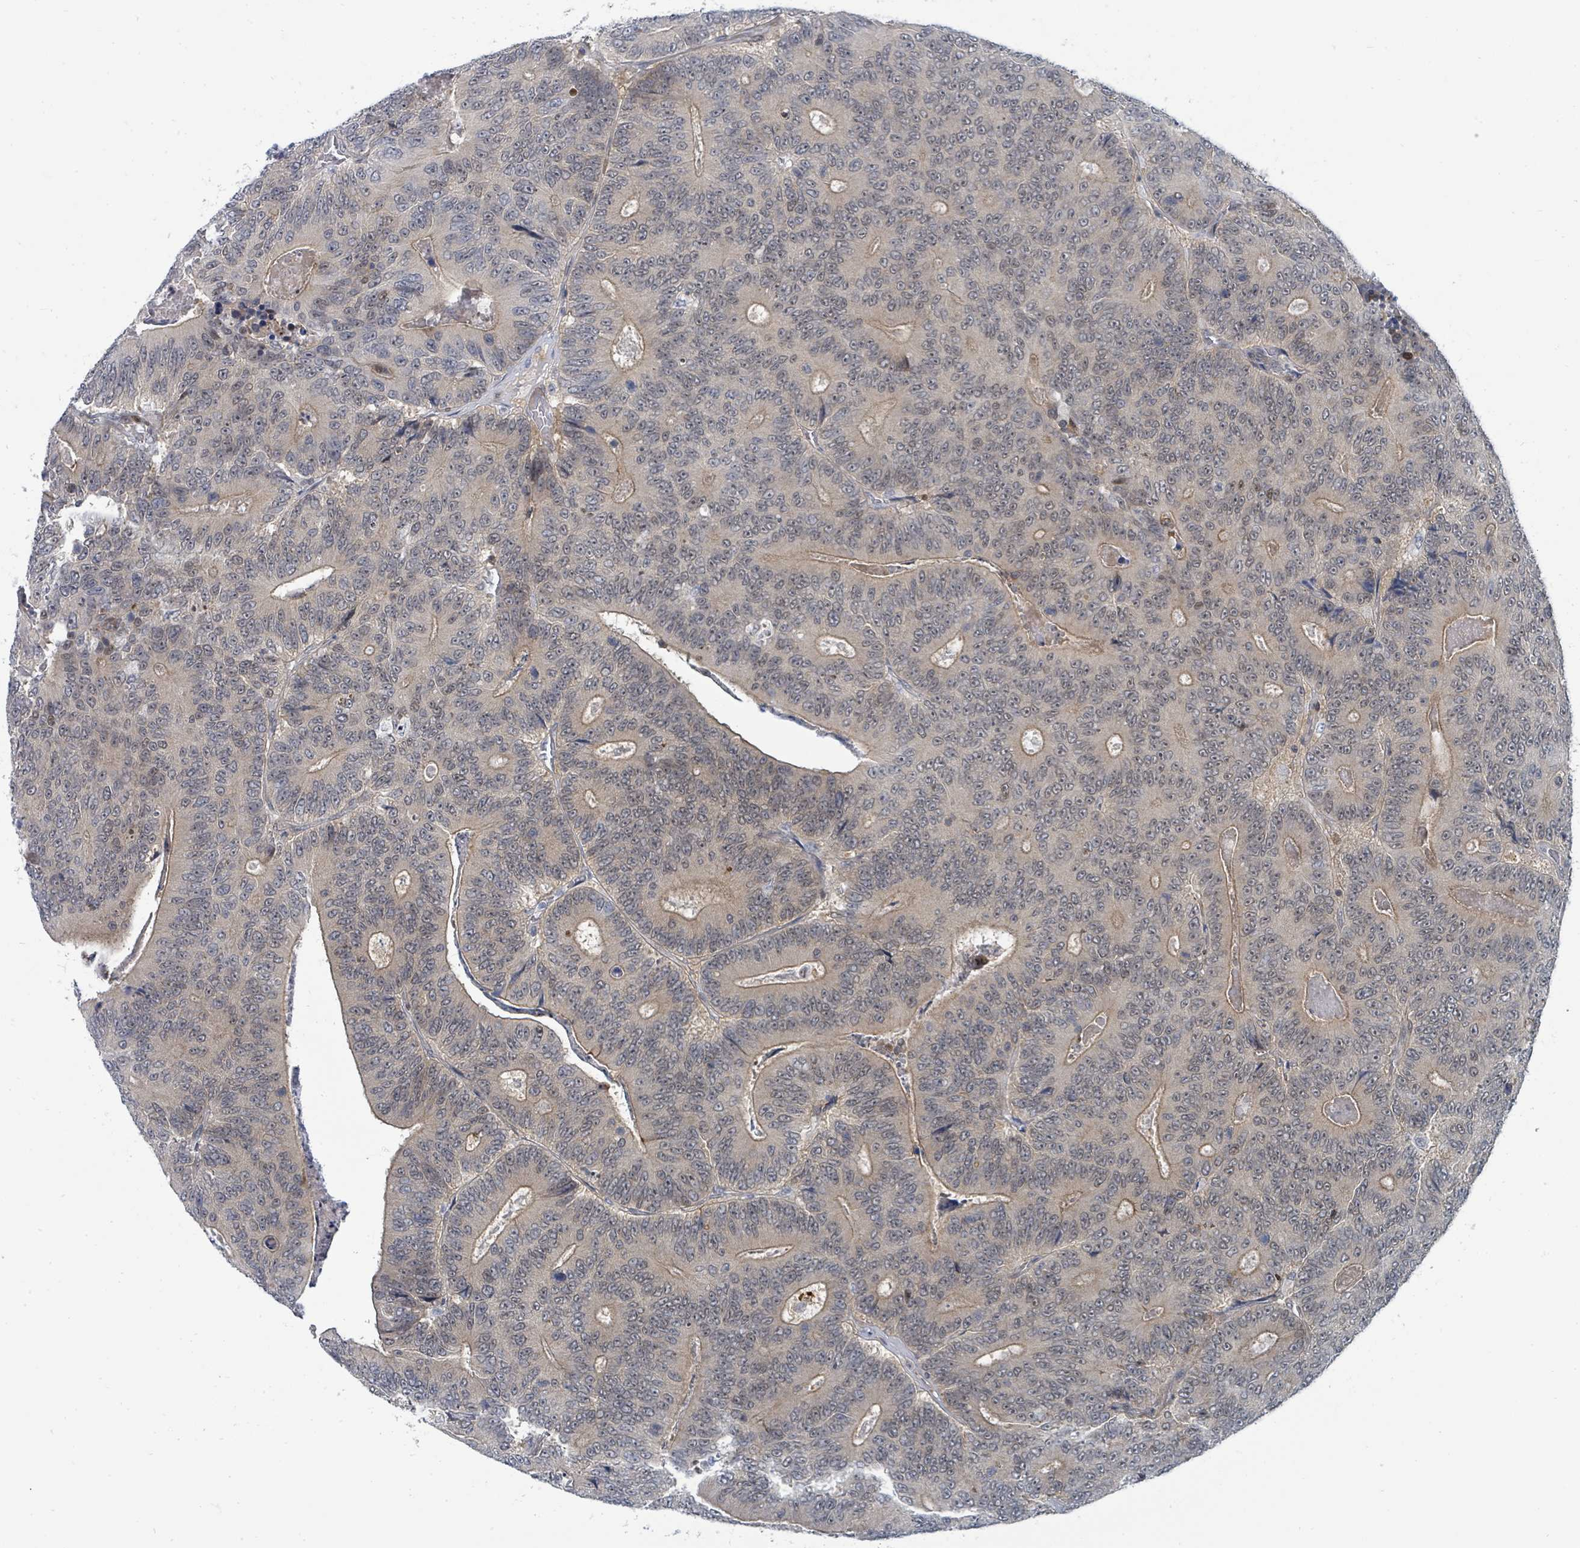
{"staining": {"intensity": "moderate", "quantity": "<25%", "location": "cytoplasmic/membranous,nuclear"}, "tissue": "colorectal cancer", "cell_type": "Tumor cells", "image_type": "cancer", "snomed": [{"axis": "morphology", "description": "Adenocarcinoma, NOS"}, {"axis": "topography", "description": "Colon"}], "caption": "Moderate cytoplasmic/membranous and nuclear staining is present in approximately <25% of tumor cells in adenocarcinoma (colorectal).", "gene": "SUMO4", "patient": {"sex": "male", "age": 83}}